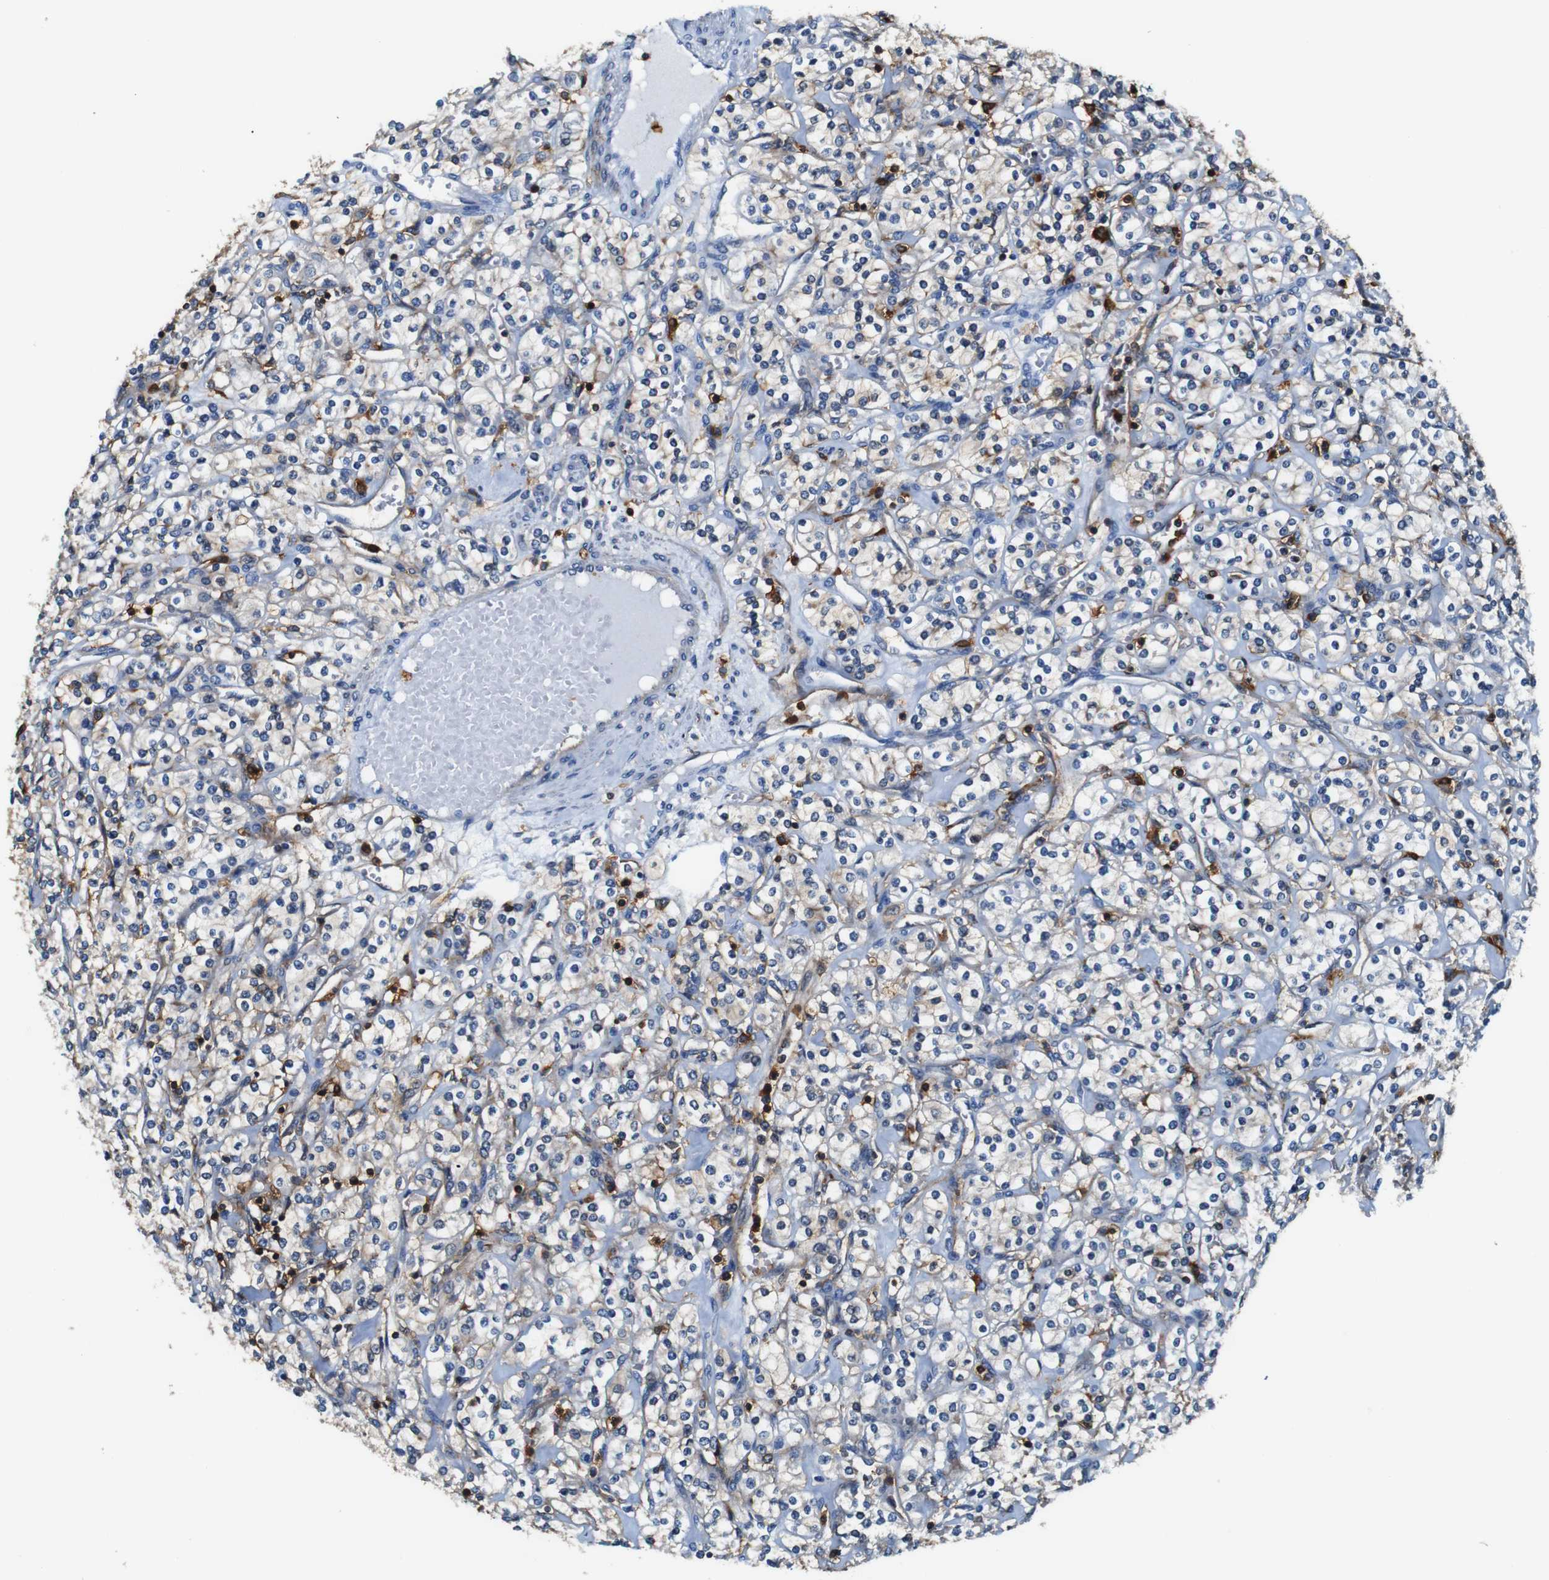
{"staining": {"intensity": "weak", "quantity": "<25%", "location": "cytoplasmic/membranous"}, "tissue": "renal cancer", "cell_type": "Tumor cells", "image_type": "cancer", "snomed": [{"axis": "morphology", "description": "Adenocarcinoma, NOS"}, {"axis": "topography", "description": "Kidney"}], "caption": "IHC photomicrograph of neoplastic tissue: adenocarcinoma (renal) stained with DAB demonstrates no significant protein positivity in tumor cells.", "gene": "ANXA1", "patient": {"sex": "male", "age": 77}}